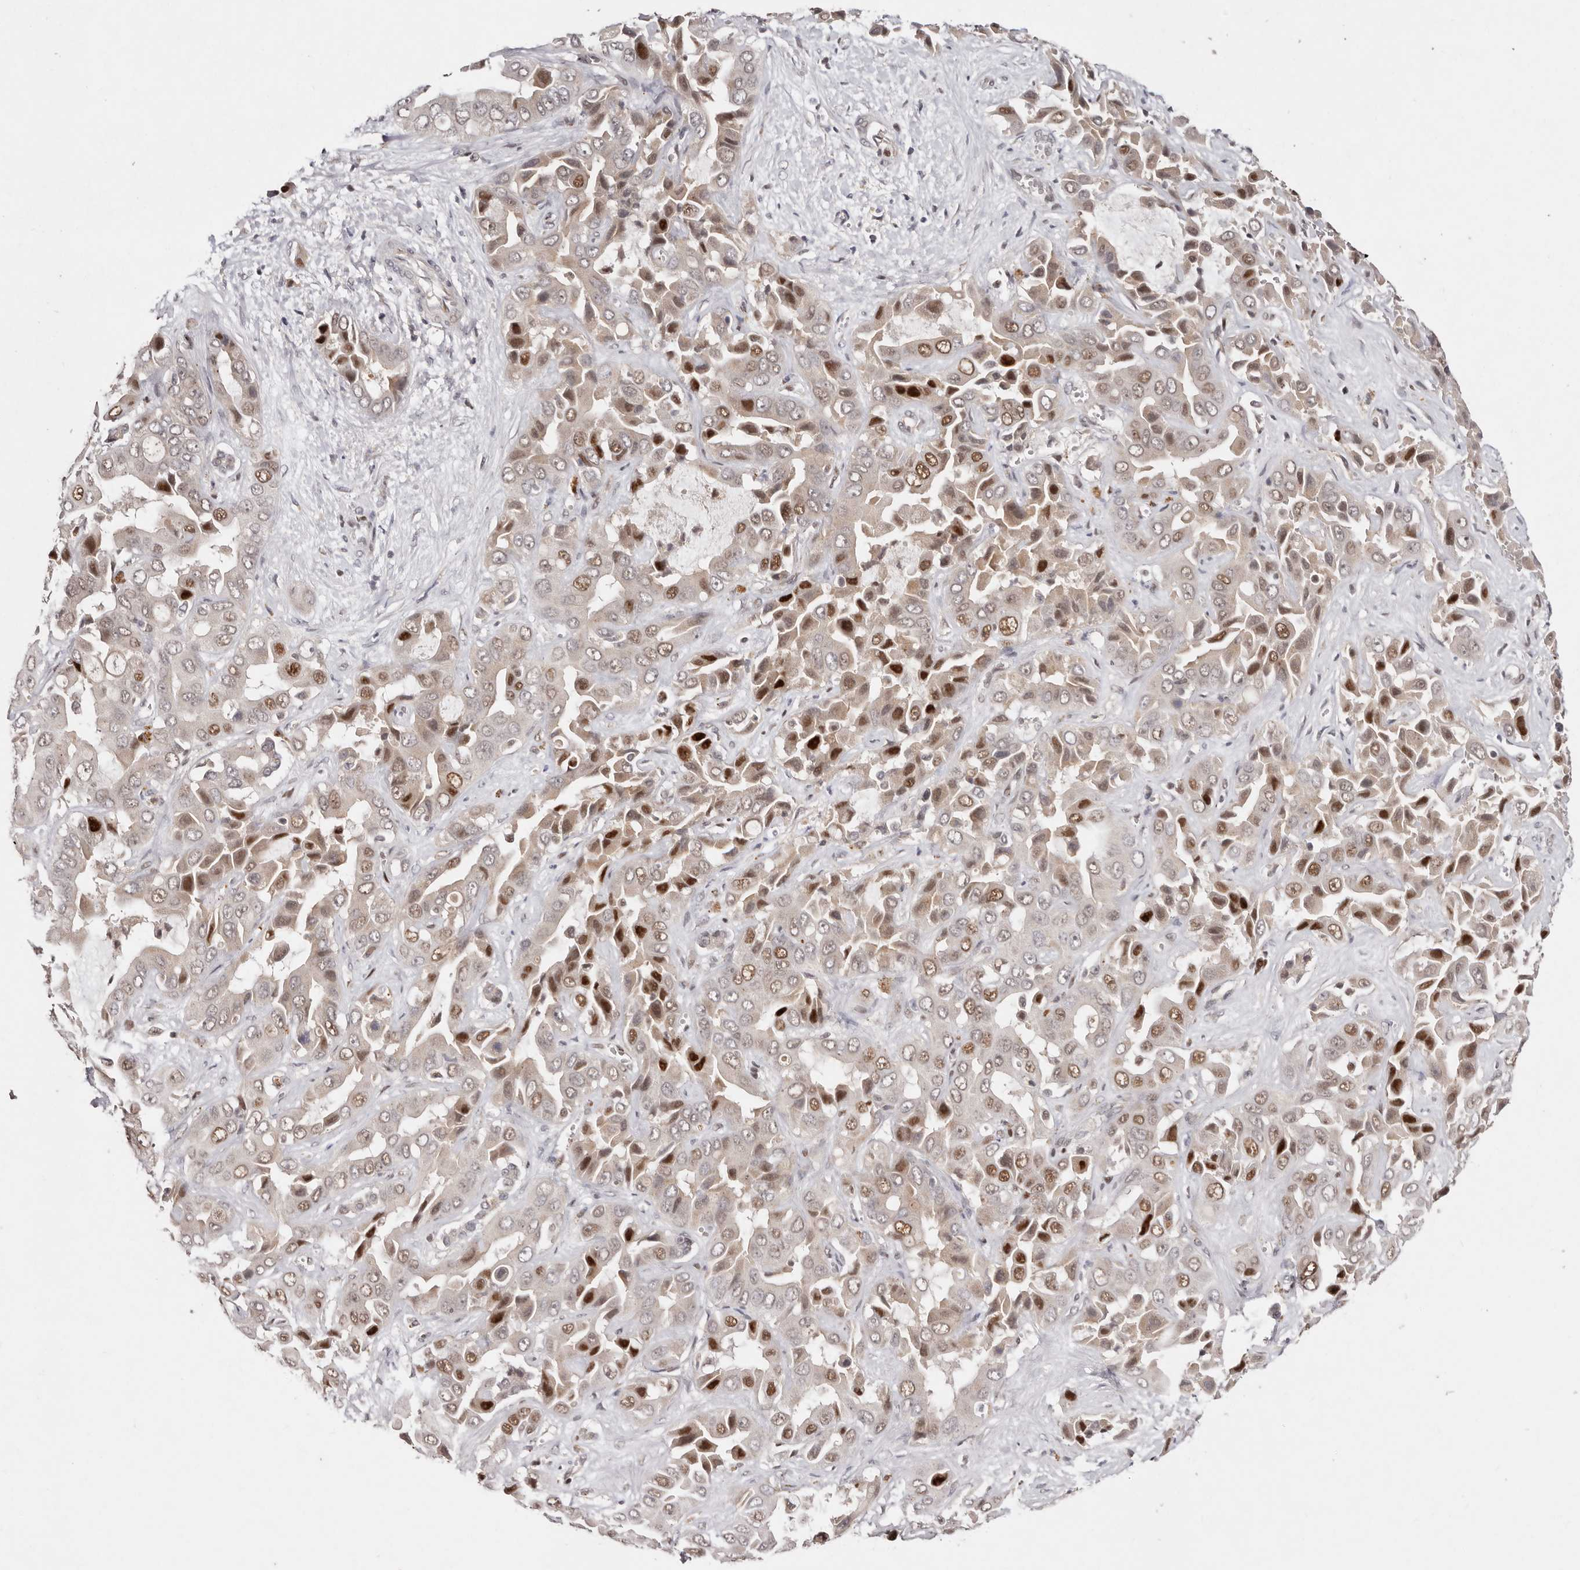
{"staining": {"intensity": "strong", "quantity": "25%-75%", "location": "nuclear"}, "tissue": "liver cancer", "cell_type": "Tumor cells", "image_type": "cancer", "snomed": [{"axis": "morphology", "description": "Cholangiocarcinoma"}, {"axis": "topography", "description": "Liver"}], "caption": "Tumor cells display high levels of strong nuclear expression in approximately 25%-75% of cells in cholangiocarcinoma (liver). Using DAB (3,3'-diaminobenzidine) (brown) and hematoxylin (blue) stains, captured at high magnification using brightfield microscopy.", "gene": "KLF7", "patient": {"sex": "female", "age": 52}}